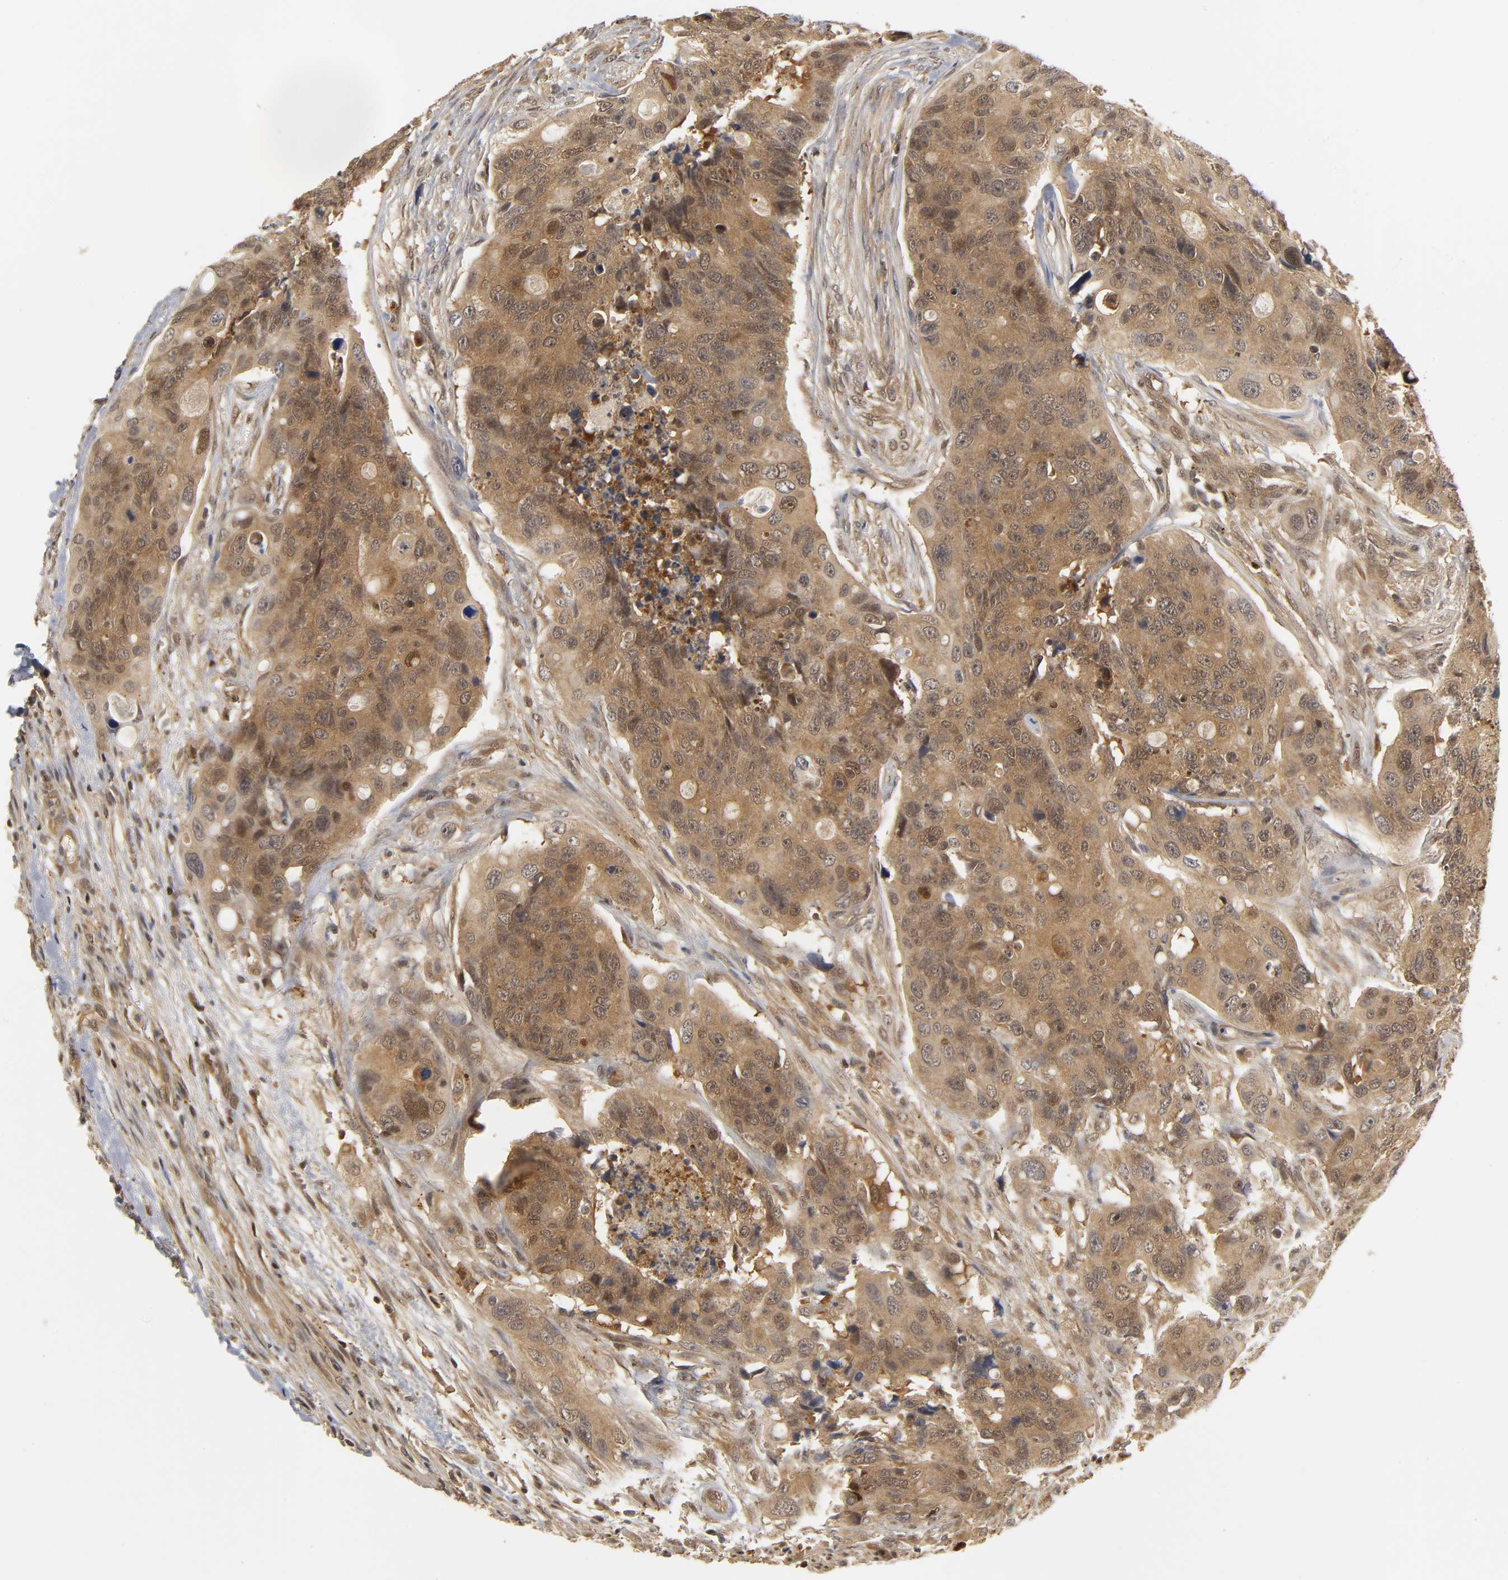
{"staining": {"intensity": "moderate", "quantity": ">75%", "location": "cytoplasmic/membranous,nuclear"}, "tissue": "colorectal cancer", "cell_type": "Tumor cells", "image_type": "cancer", "snomed": [{"axis": "morphology", "description": "Adenocarcinoma, NOS"}, {"axis": "topography", "description": "Colon"}], "caption": "Immunohistochemistry photomicrograph of neoplastic tissue: colorectal adenocarcinoma stained using IHC displays medium levels of moderate protein expression localized specifically in the cytoplasmic/membranous and nuclear of tumor cells, appearing as a cytoplasmic/membranous and nuclear brown color.", "gene": "PARK7", "patient": {"sex": "female", "age": 57}}